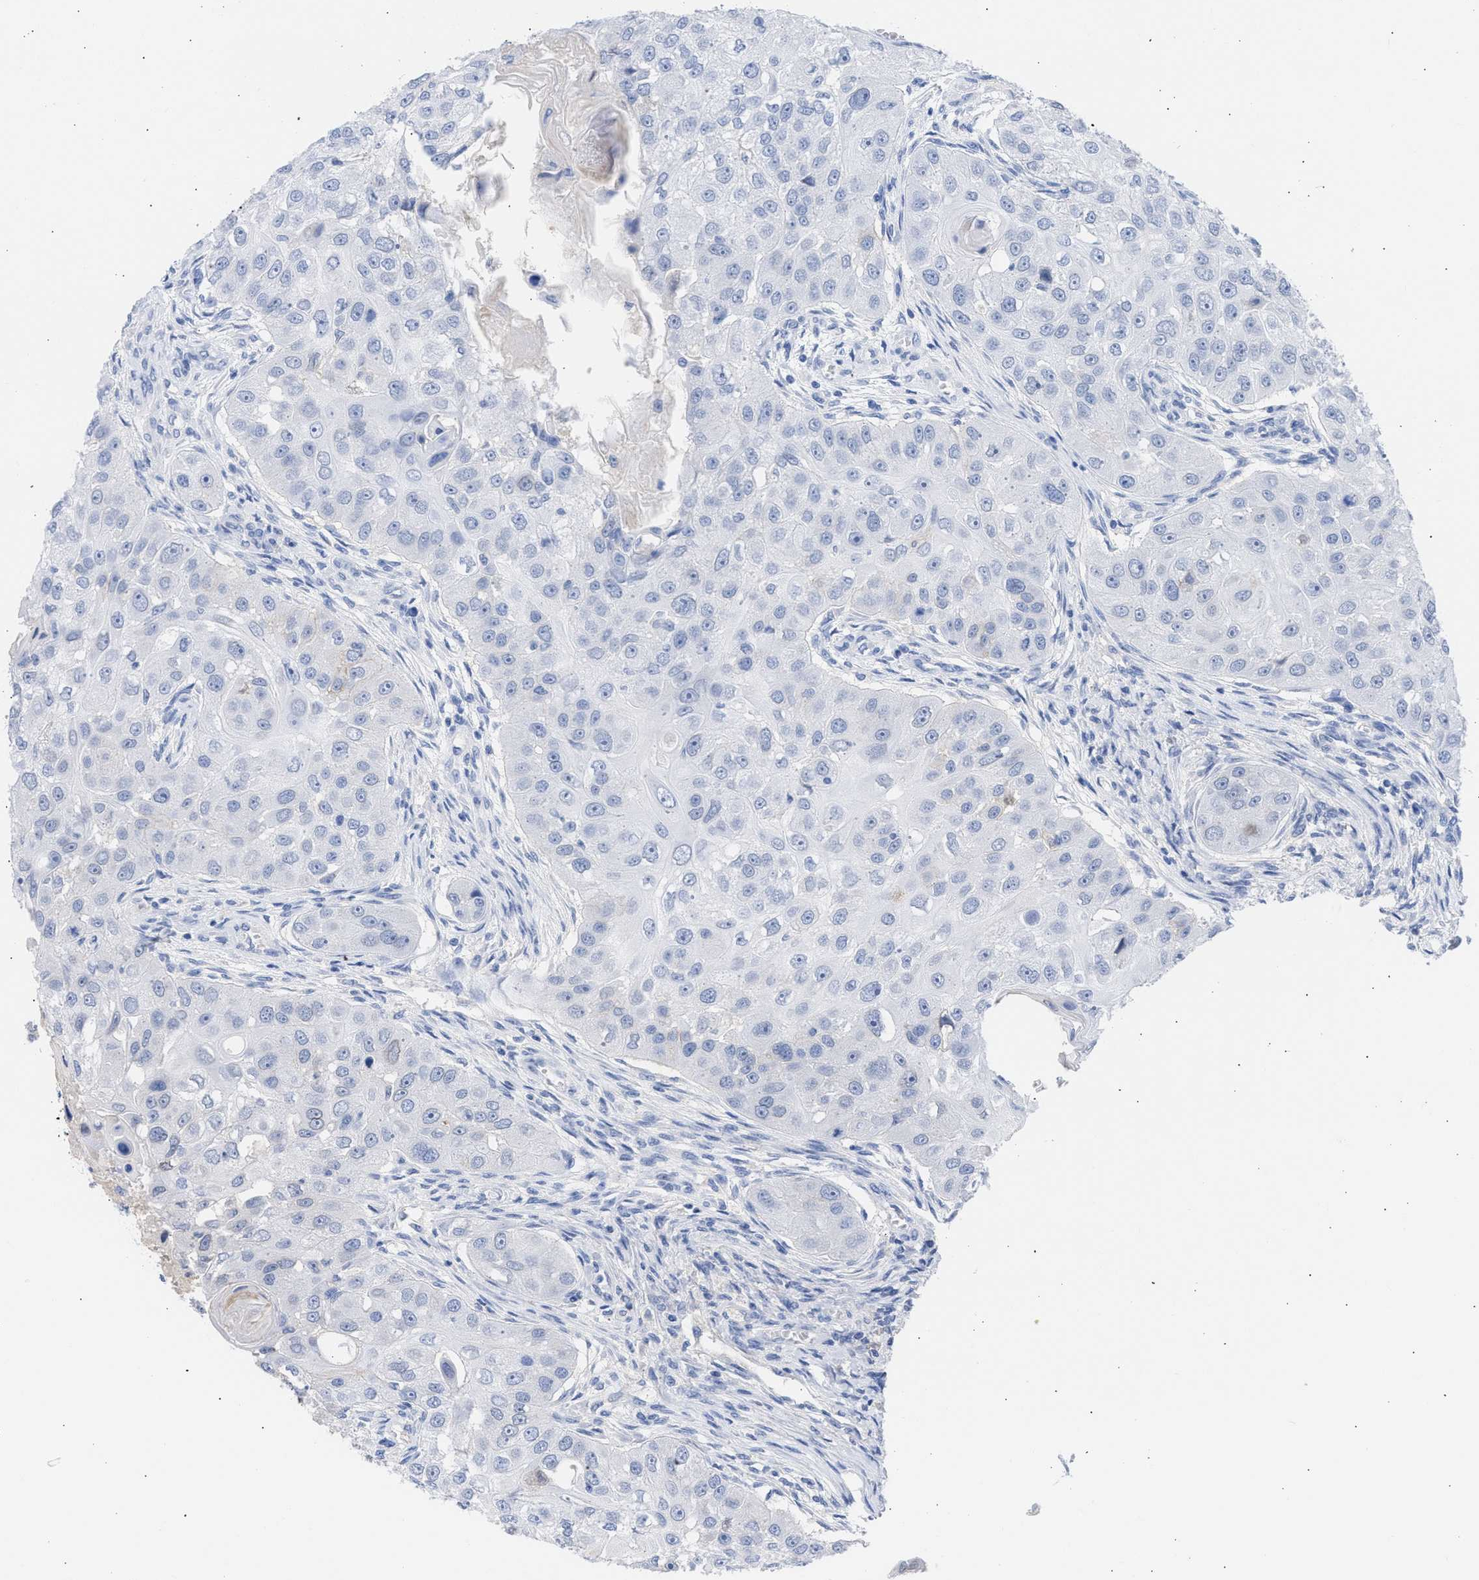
{"staining": {"intensity": "negative", "quantity": "none", "location": "none"}, "tissue": "head and neck cancer", "cell_type": "Tumor cells", "image_type": "cancer", "snomed": [{"axis": "morphology", "description": "Normal tissue, NOS"}, {"axis": "morphology", "description": "Squamous cell carcinoma, NOS"}, {"axis": "topography", "description": "Skeletal muscle"}, {"axis": "topography", "description": "Head-Neck"}], "caption": "This is an IHC histopathology image of human head and neck squamous cell carcinoma. There is no positivity in tumor cells.", "gene": "RSPH1", "patient": {"sex": "male", "age": 51}}